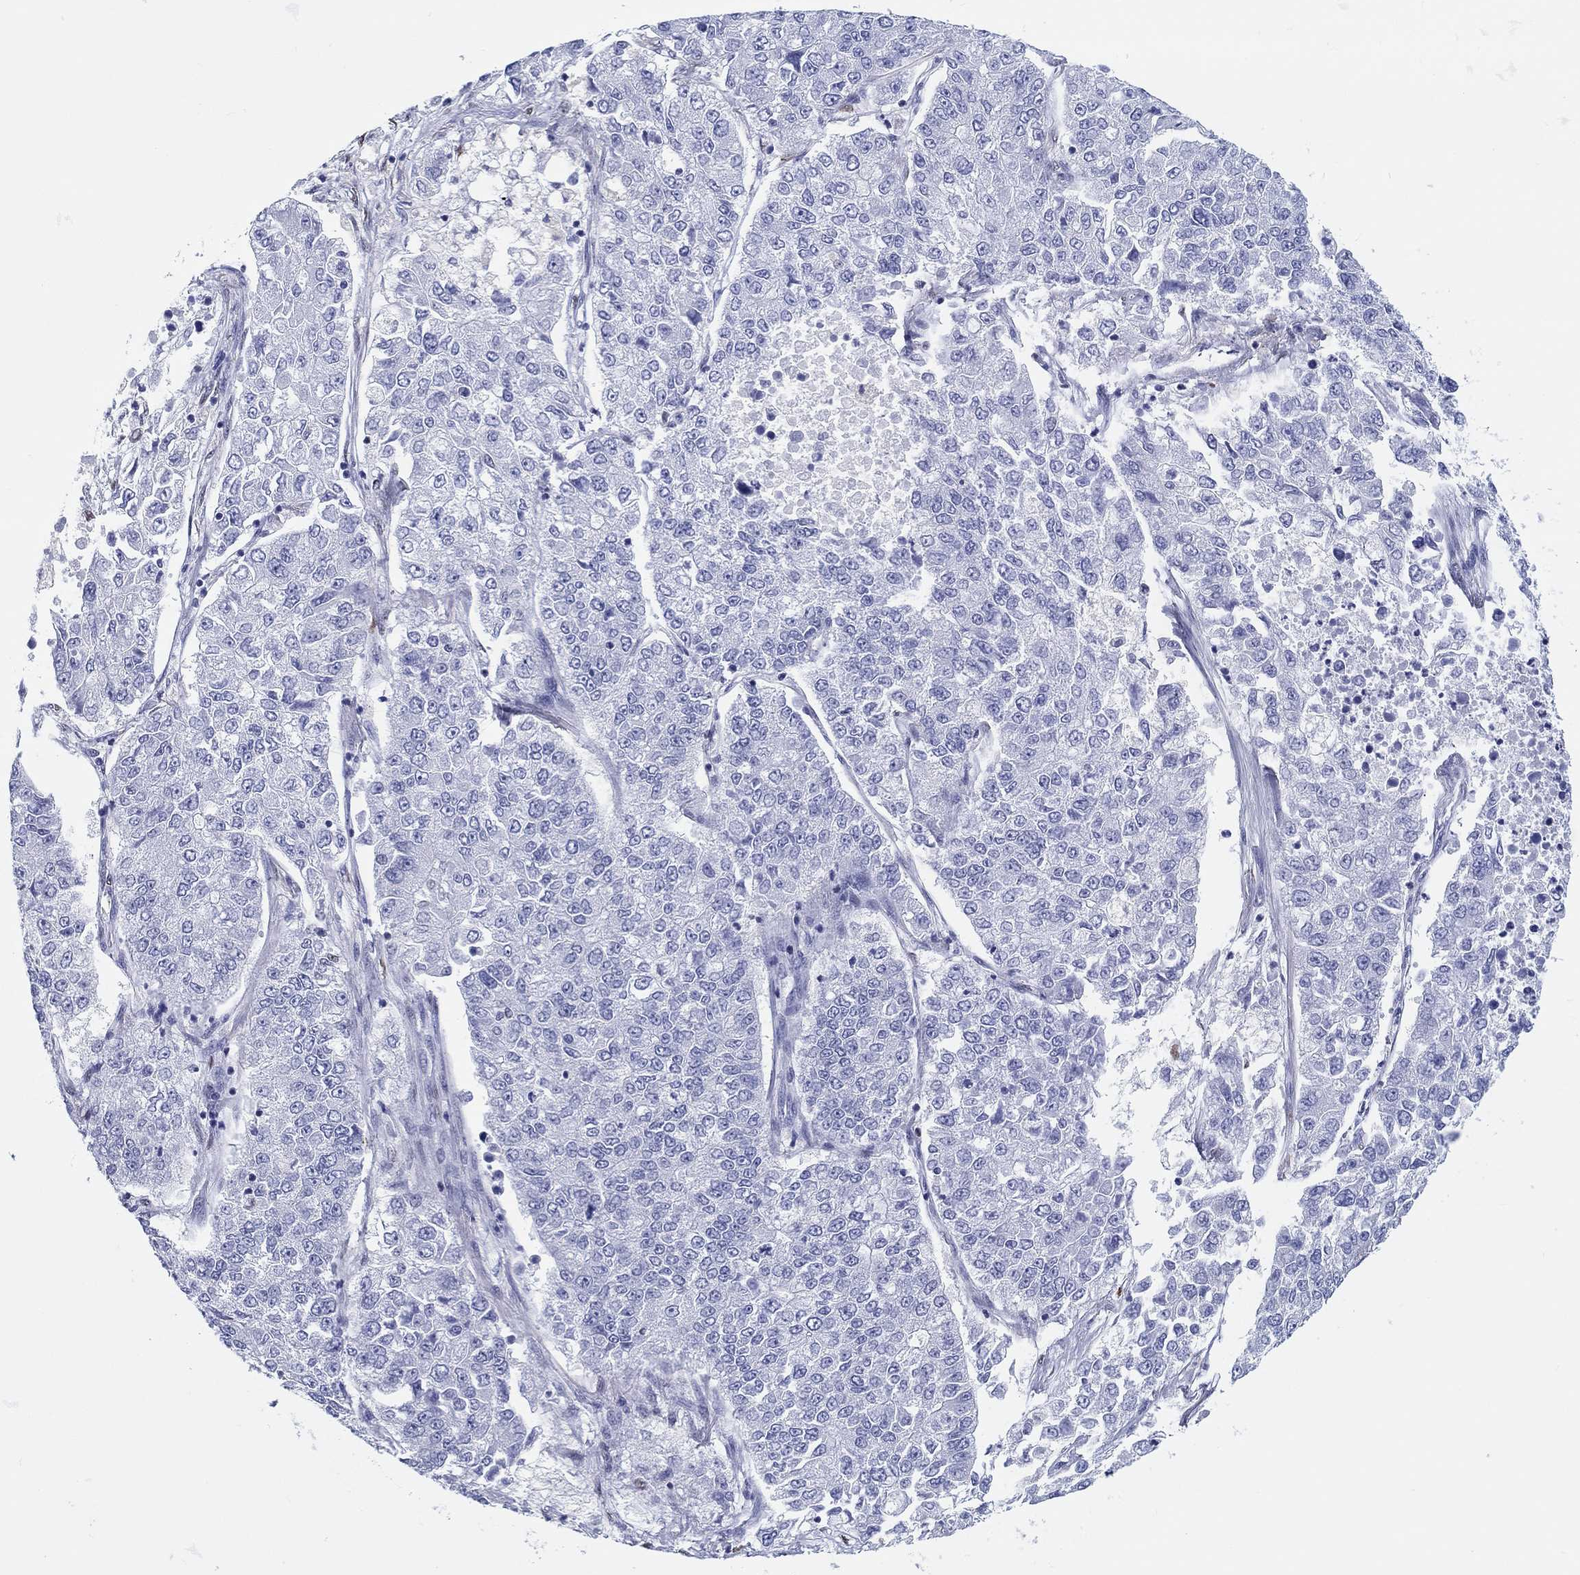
{"staining": {"intensity": "negative", "quantity": "none", "location": "none"}, "tissue": "lung cancer", "cell_type": "Tumor cells", "image_type": "cancer", "snomed": [{"axis": "morphology", "description": "Adenocarcinoma, NOS"}, {"axis": "topography", "description": "Lung"}], "caption": "Tumor cells are negative for brown protein staining in lung adenocarcinoma.", "gene": "H1-1", "patient": {"sex": "male", "age": 49}}